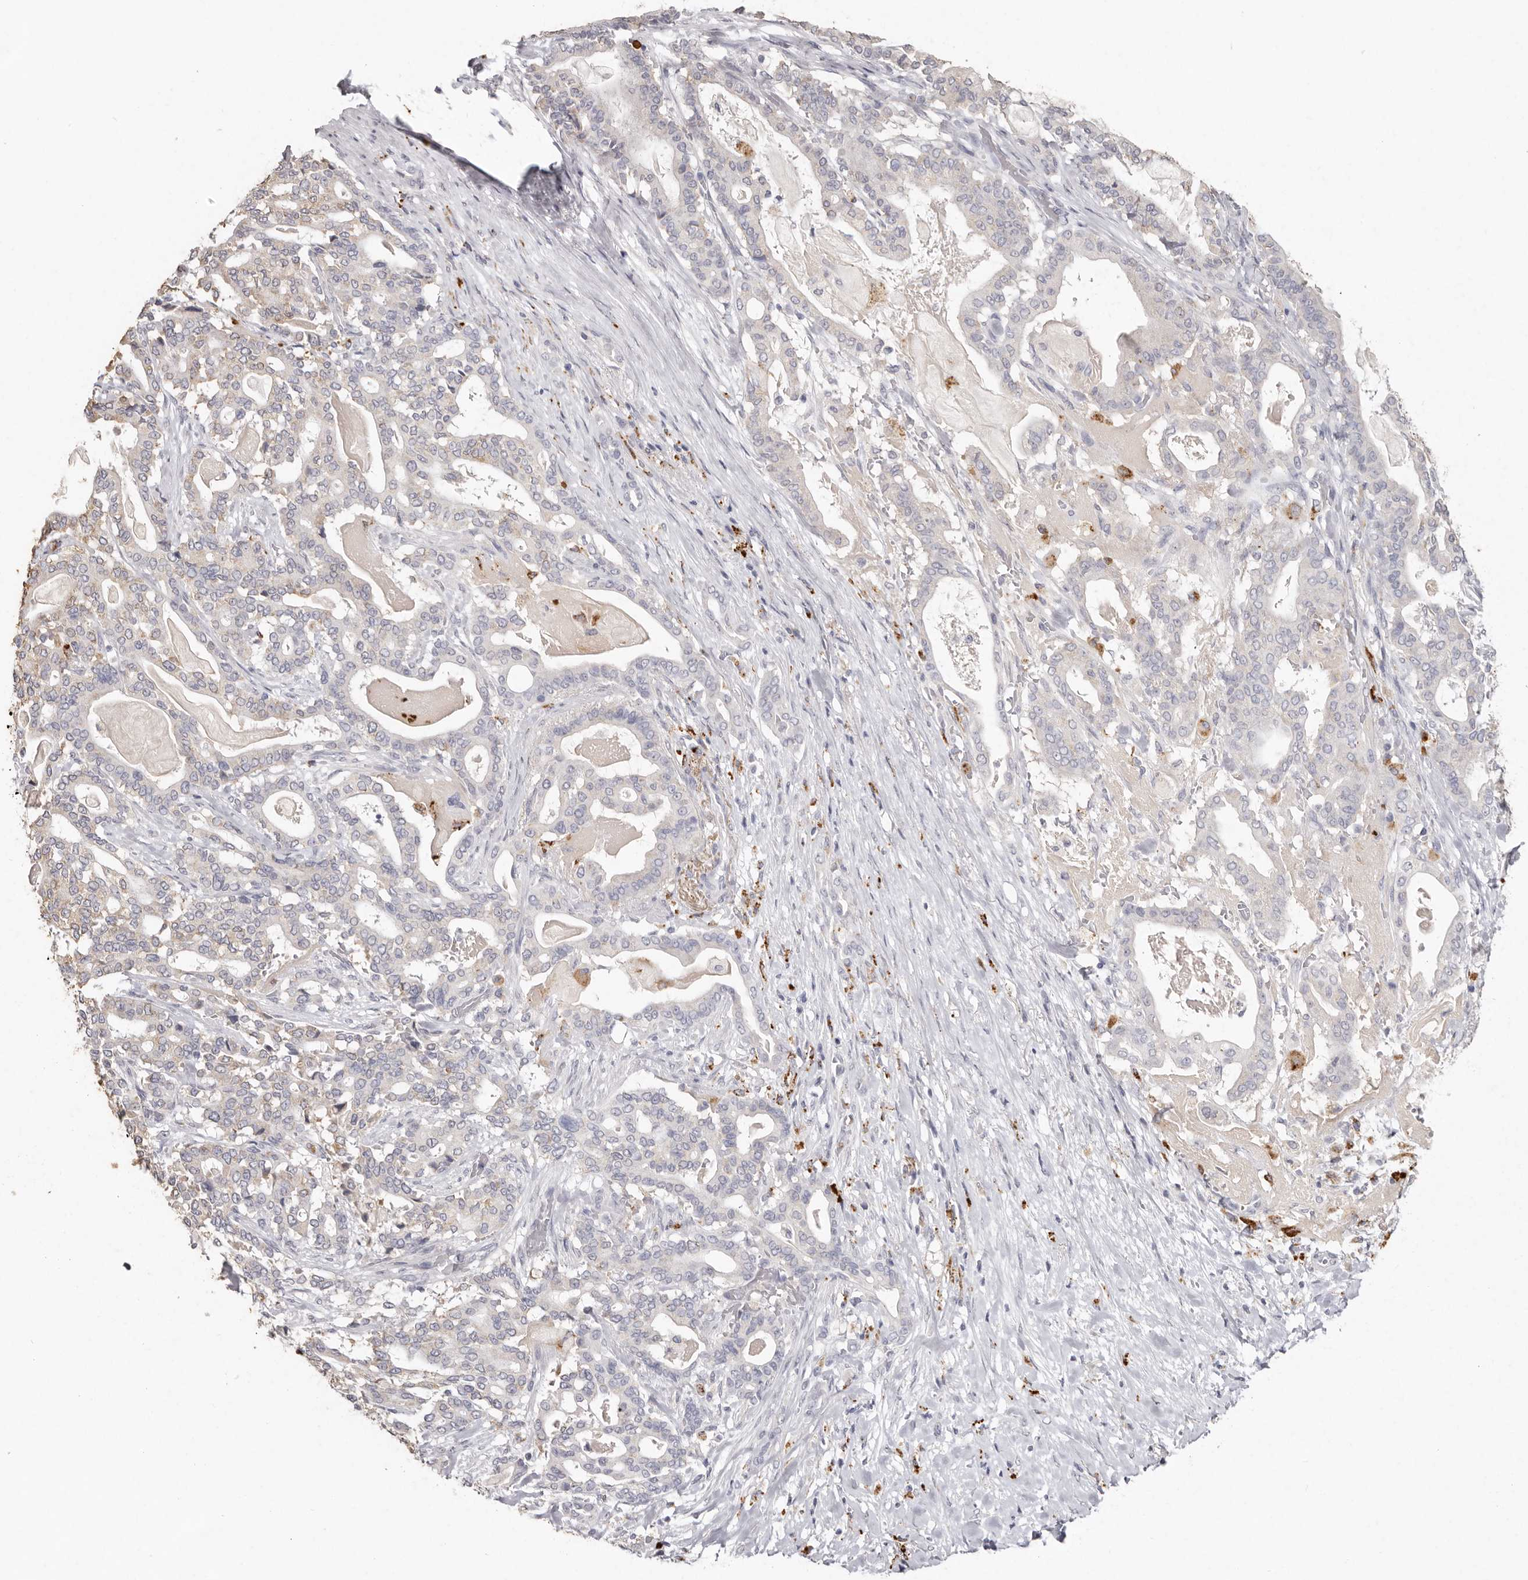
{"staining": {"intensity": "negative", "quantity": "none", "location": "none"}, "tissue": "pancreatic cancer", "cell_type": "Tumor cells", "image_type": "cancer", "snomed": [{"axis": "morphology", "description": "Adenocarcinoma, NOS"}, {"axis": "topography", "description": "Pancreas"}], "caption": "Pancreatic adenocarcinoma was stained to show a protein in brown. There is no significant expression in tumor cells.", "gene": "FAM185A", "patient": {"sex": "male", "age": 63}}